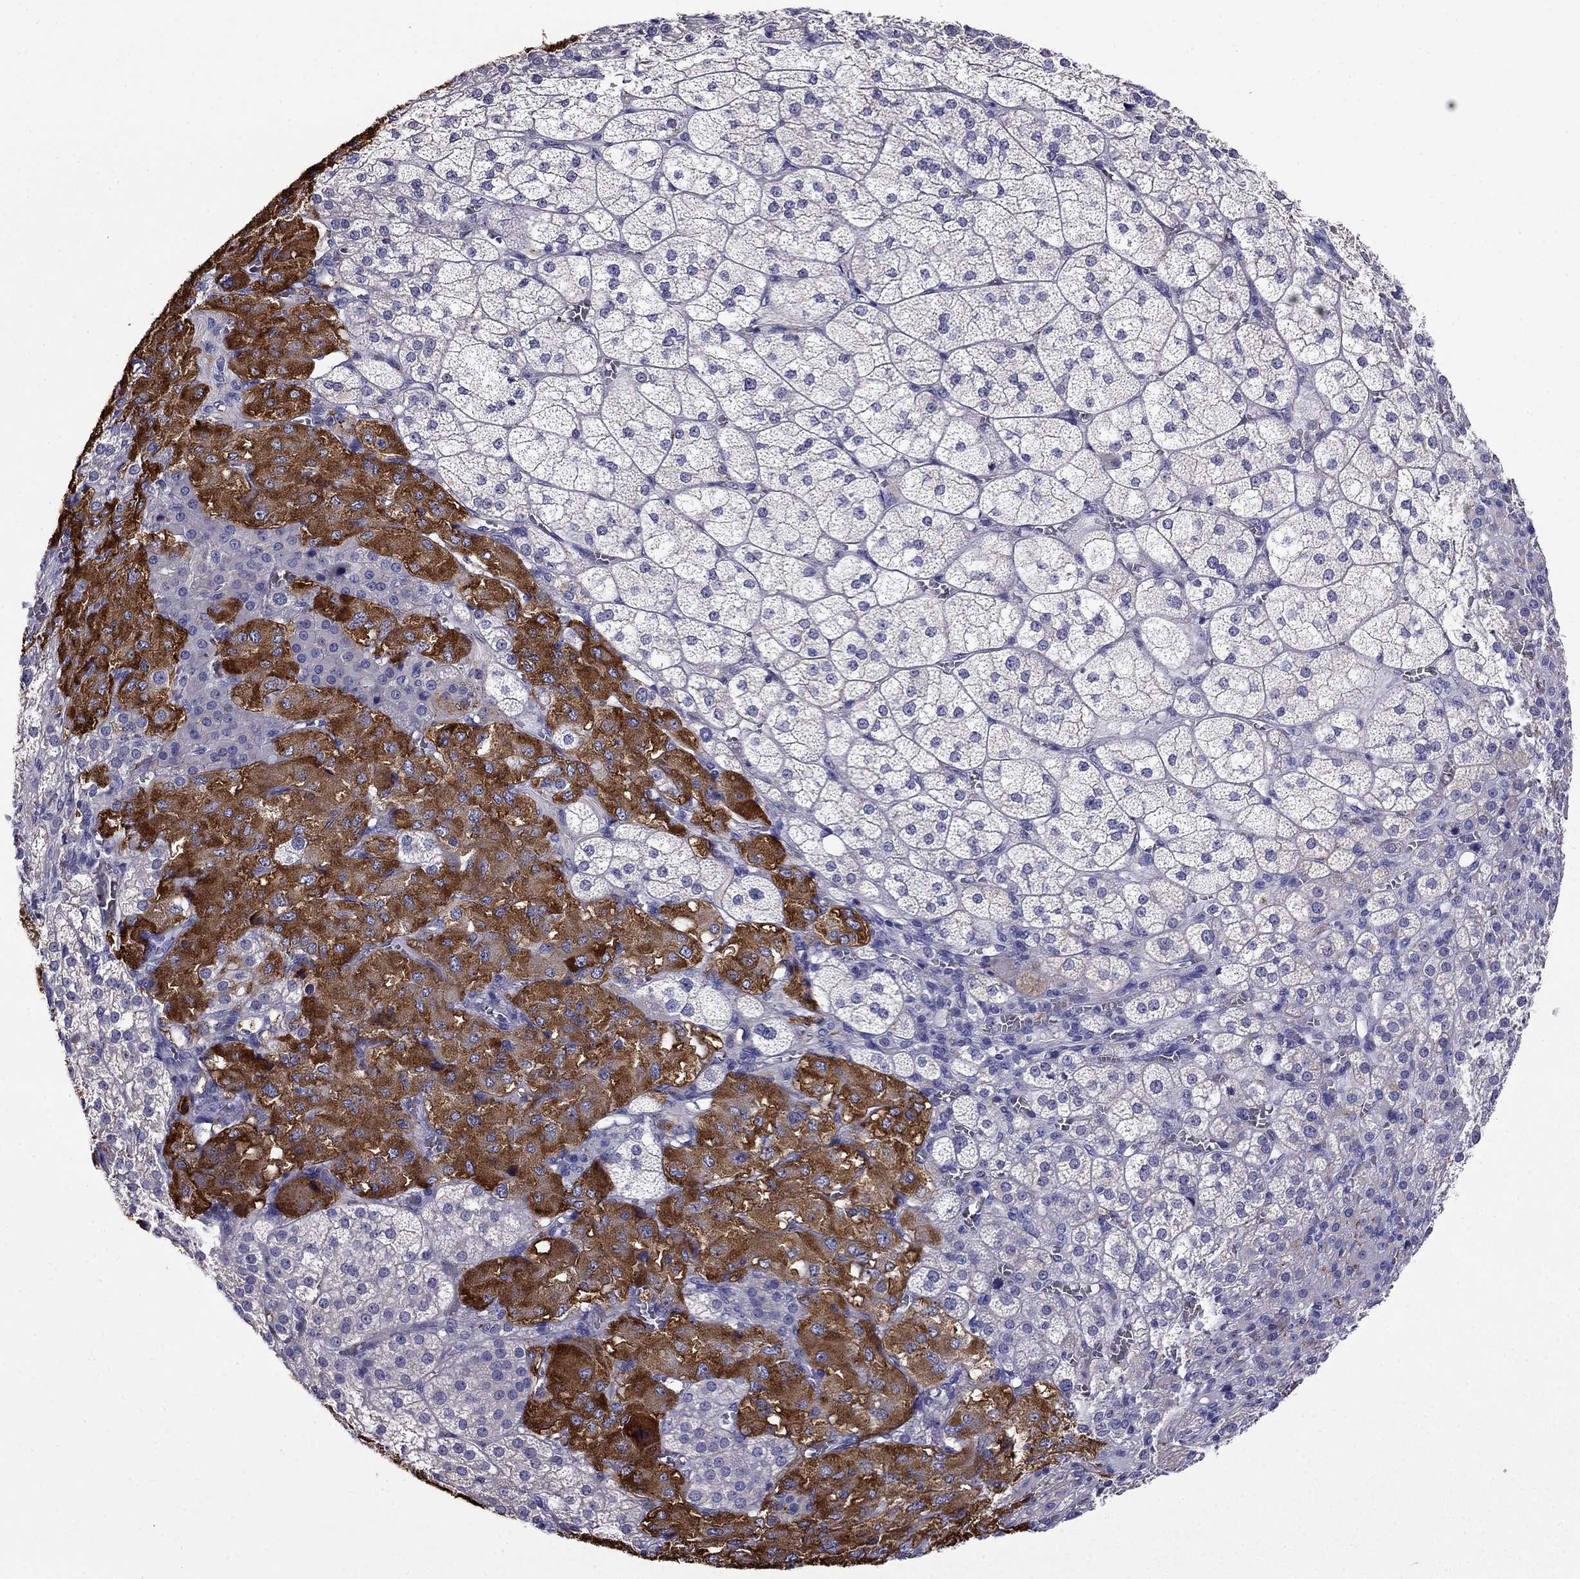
{"staining": {"intensity": "strong", "quantity": "<25%", "location": "cytoplasmic/membranous"}, "tissue": "adrenal gland", "cell_type": "Glandular cells", "image_type": "normal", "snomed": [{"axis": "morphology", "description": "Normal tissue, NOS"}, {"axis": "topography", "description": "Adrenal gland"}], "caption": "Immunohistochemical staining of benign human adrenal gland reveals <25% levels of strong cytoplasmic/membranous protein staining in approximately <25% of glandular cells.", "gene": "SCG2", "patient": {"sex": "female", "age": 60}}